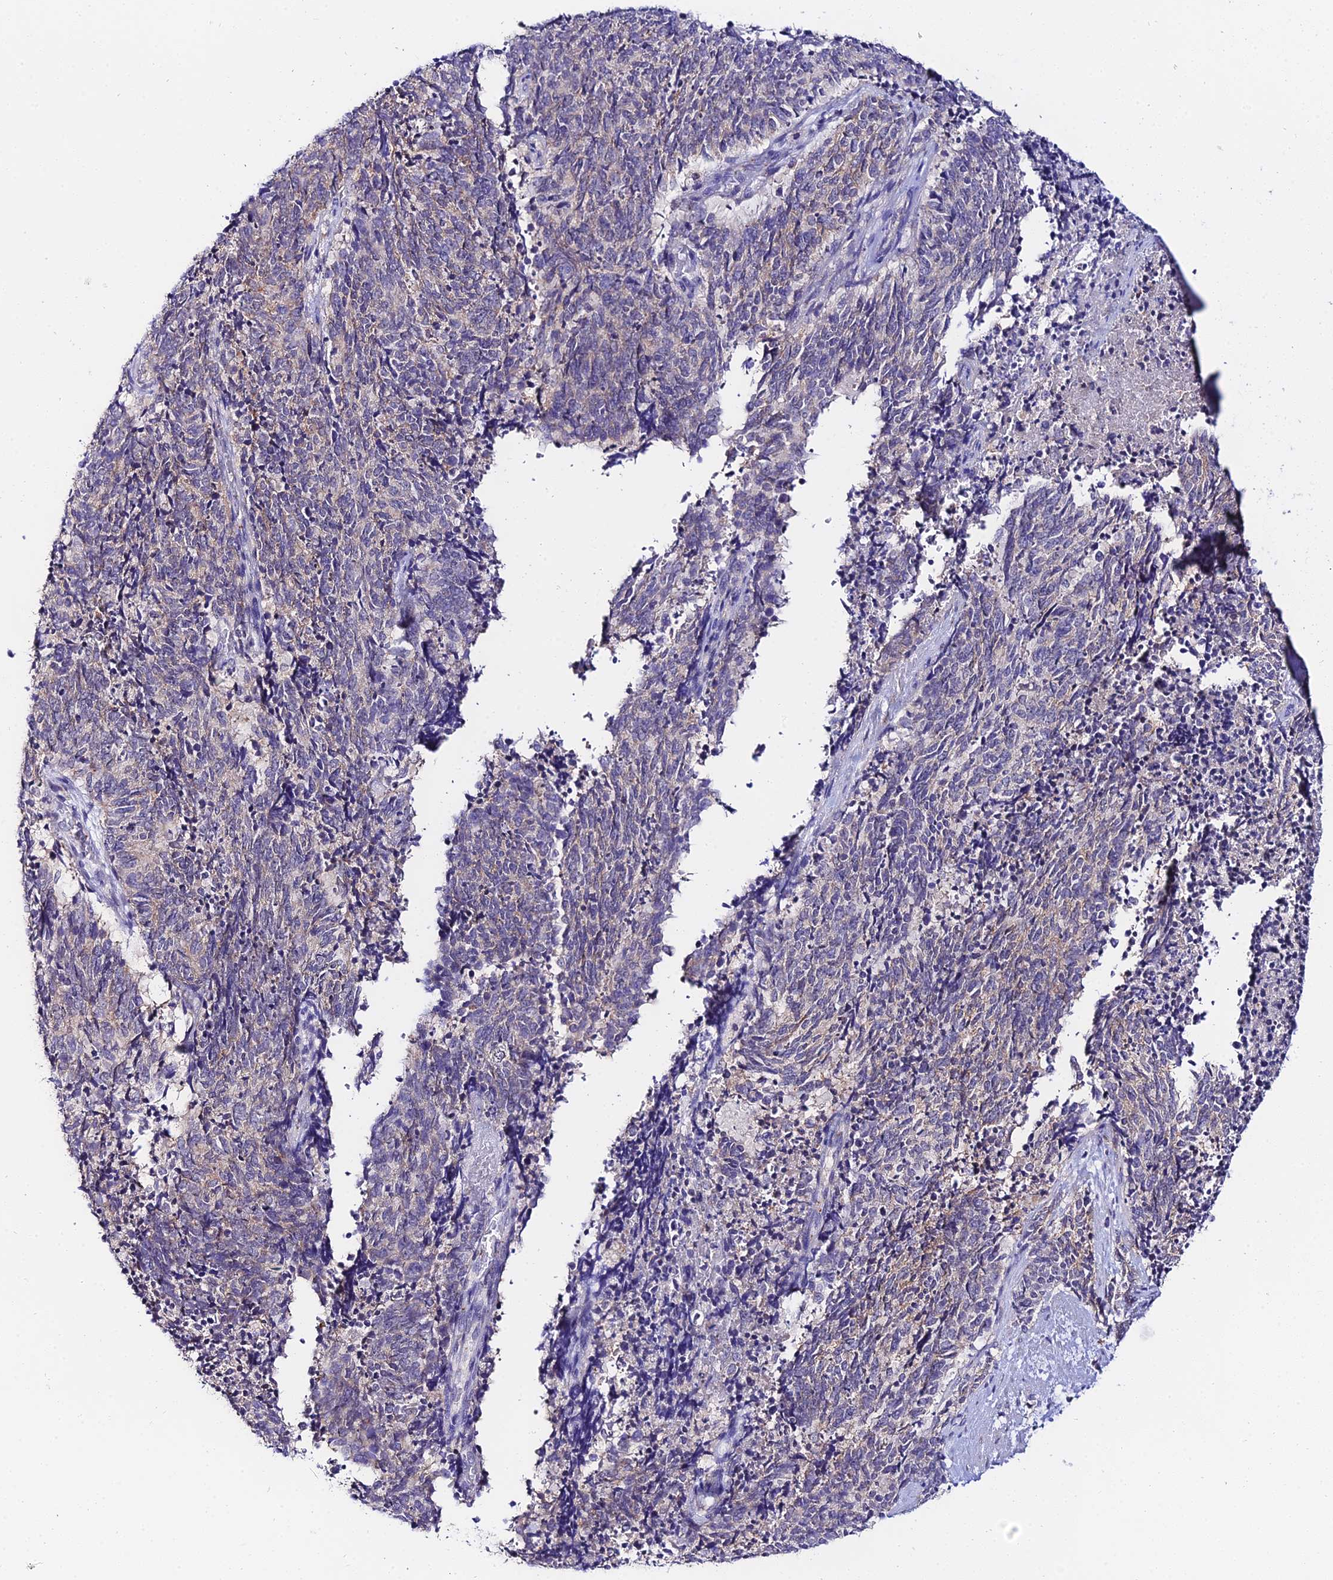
{"staining": {"intensity": "weak", "quantity": "<25%", "location": "cytoplasmic/membranous"}, "tissue": "cervical cancer", "cell_type": "Tumor cells", "image_type": "cancer", "snomed": [{"axis": "morphology", "description": "Squamous cell carcinoma, NOS"}, {"axis": "topography", "description": "Cervix"}], "caption": "Tumor cells show no significant positivity in cervical cancer.", "gene": "ATG16L2", "patient": {"sex": "female", "age": 29}}